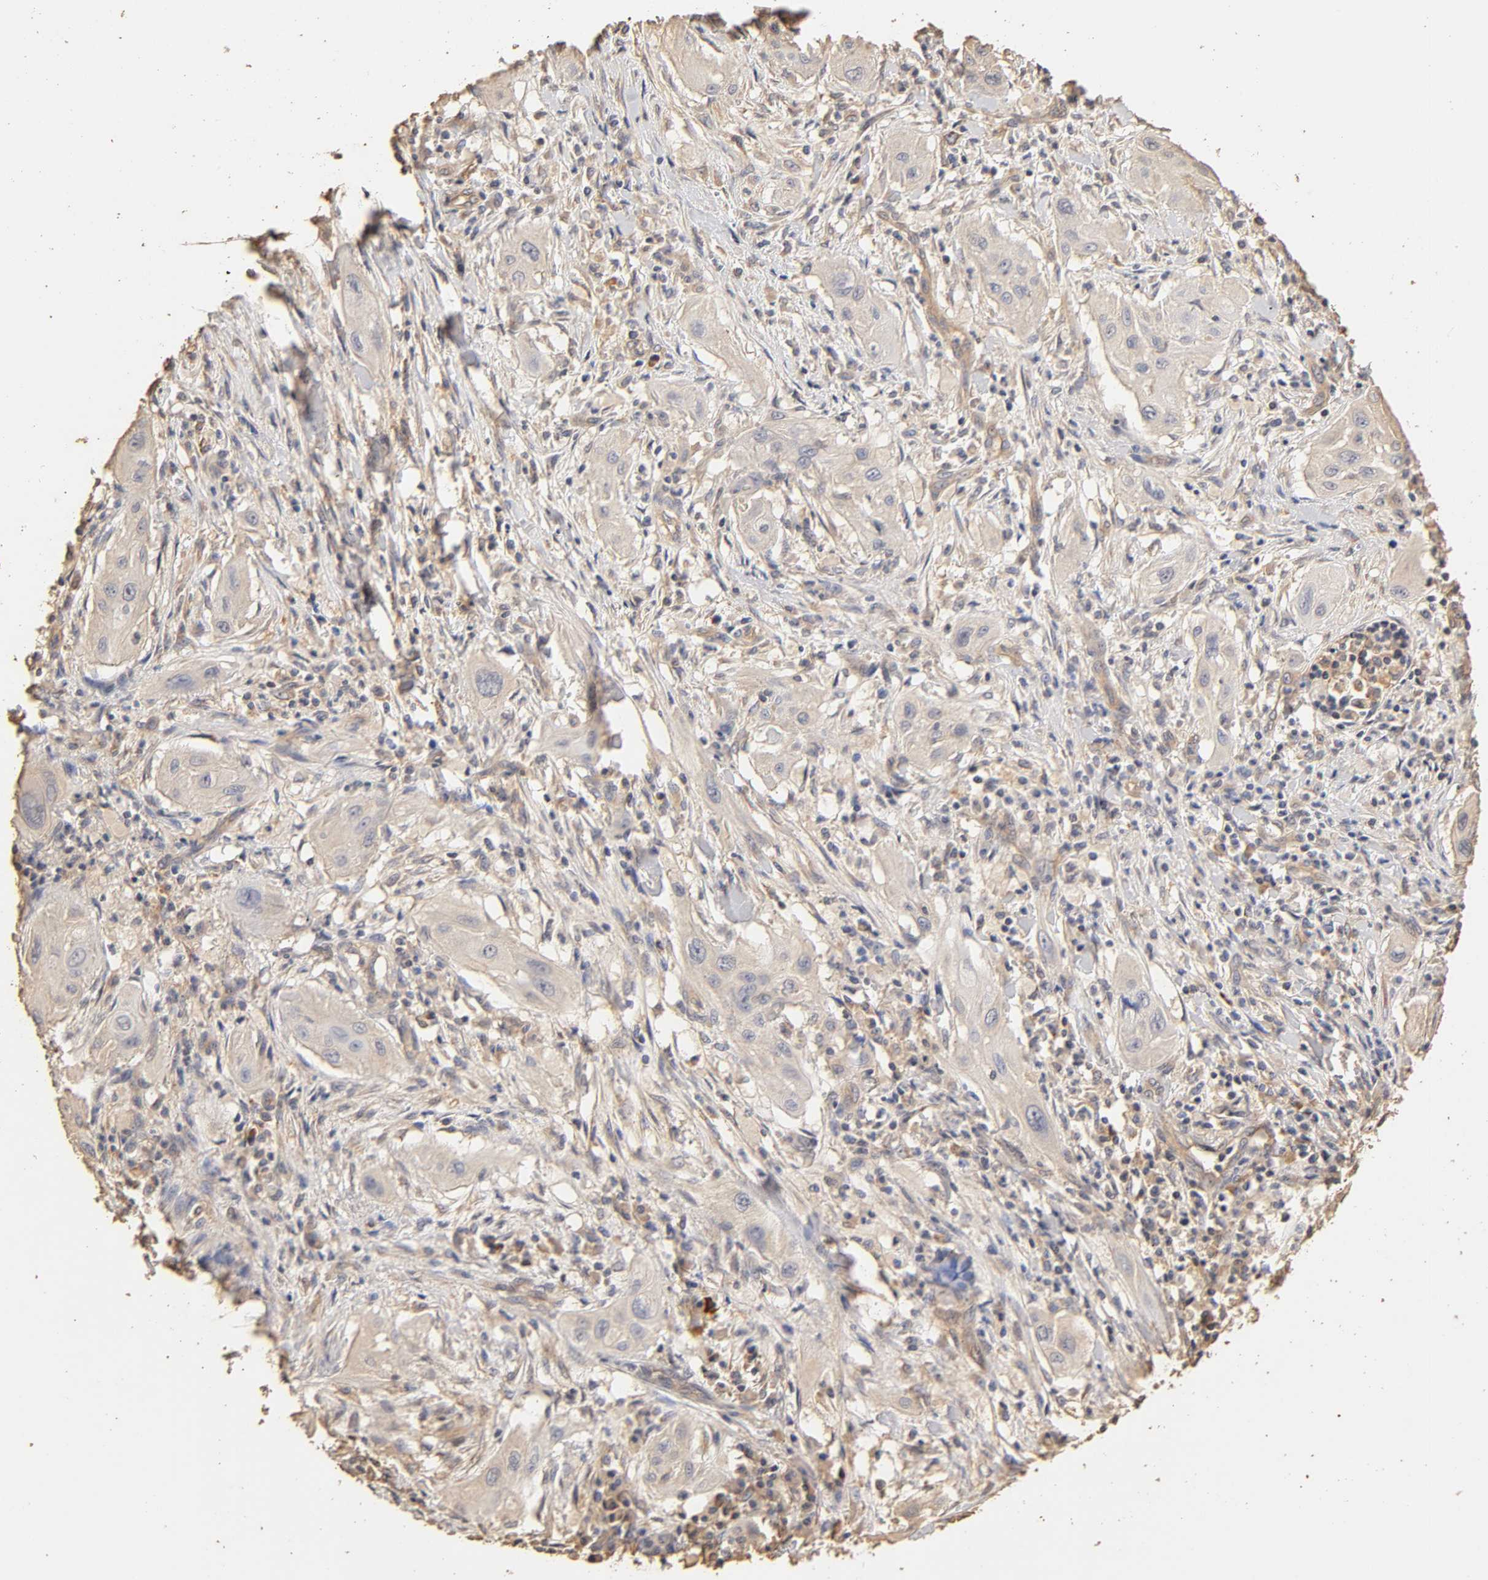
{"staining": {"intensity": "negative", "quantity": "none", "location": "none"}, "tissue": "lung cancer", "cell_type": "Tumor cells", "image_type": "cancer", "snomed": [{"axis": "morphology", "description": "Squamous cell carcinoma, NOS"}, {"axis": "topography", "description": "Lung"}], "caption": "IHC image of neoplastic tissue: human lung squamous cell carcinoma stained with DAB shows no significant protein expression in tumor cells. (DAB IHC with hematoxylin counter stain).", "gene": "VSIG4", "patient": {"sex": "female", "age": 47}}